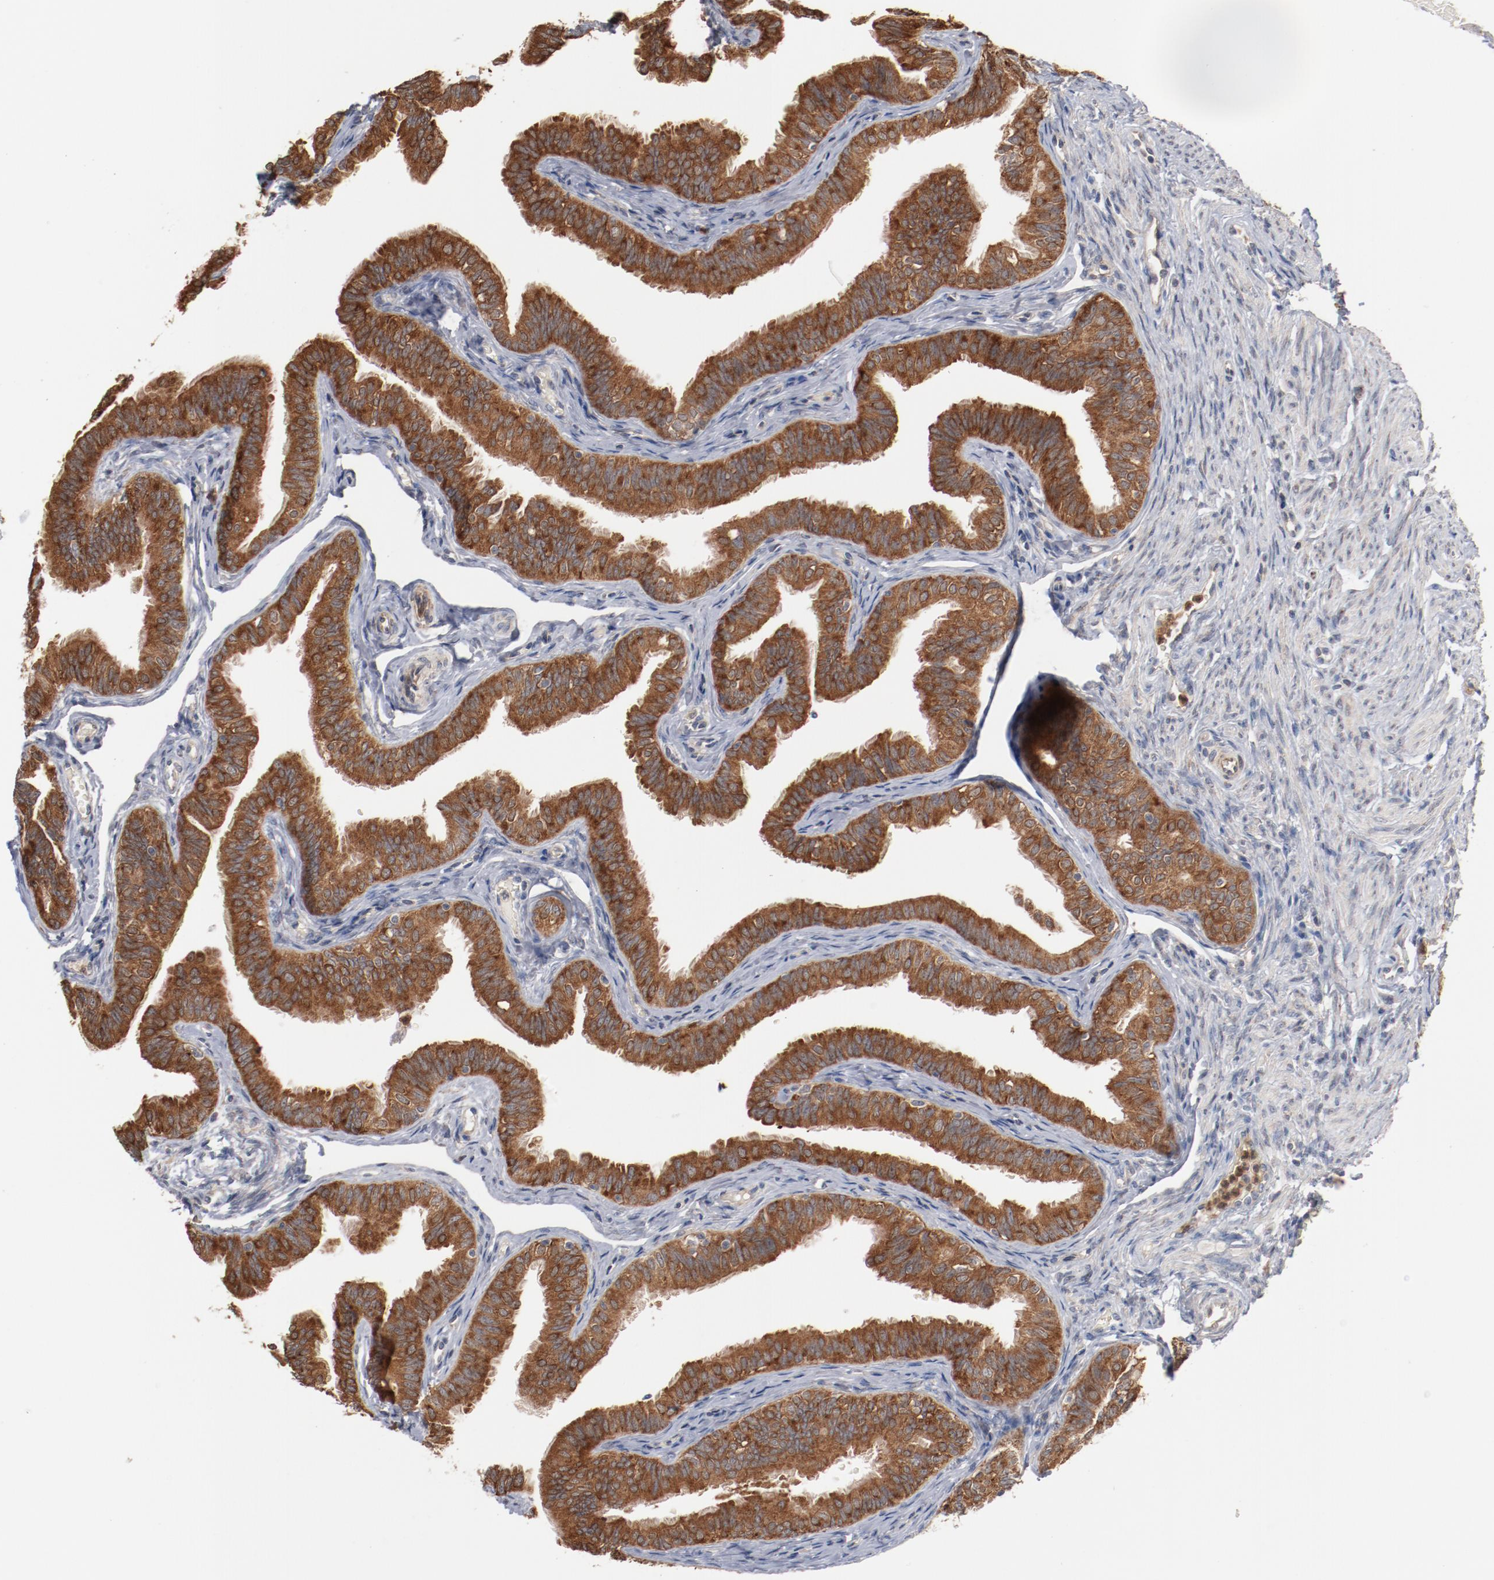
{"staining": {"intensity": "strong", "quantity": ">75%", "location": "cytoplasmic/membranous"}, "tissue": "fallopian tube", "cell_type": "Glandular cells", "image_type": "normal", "snomed": [{"axis": "morphology", "description": "Normal tissue, NOS"}, {"axis": "morphology", "description": "Dermoid, NOS"}, {"axis": "topography", "description": "Fallopian tube"}], "caption": "Protein expression analysis of normal fallopian tube shows strong cytoplasmic/membranous expression in about >75% of glandular cells.", "gene": "RNASE11", "patient": {"sex": "female", "age": 33}}